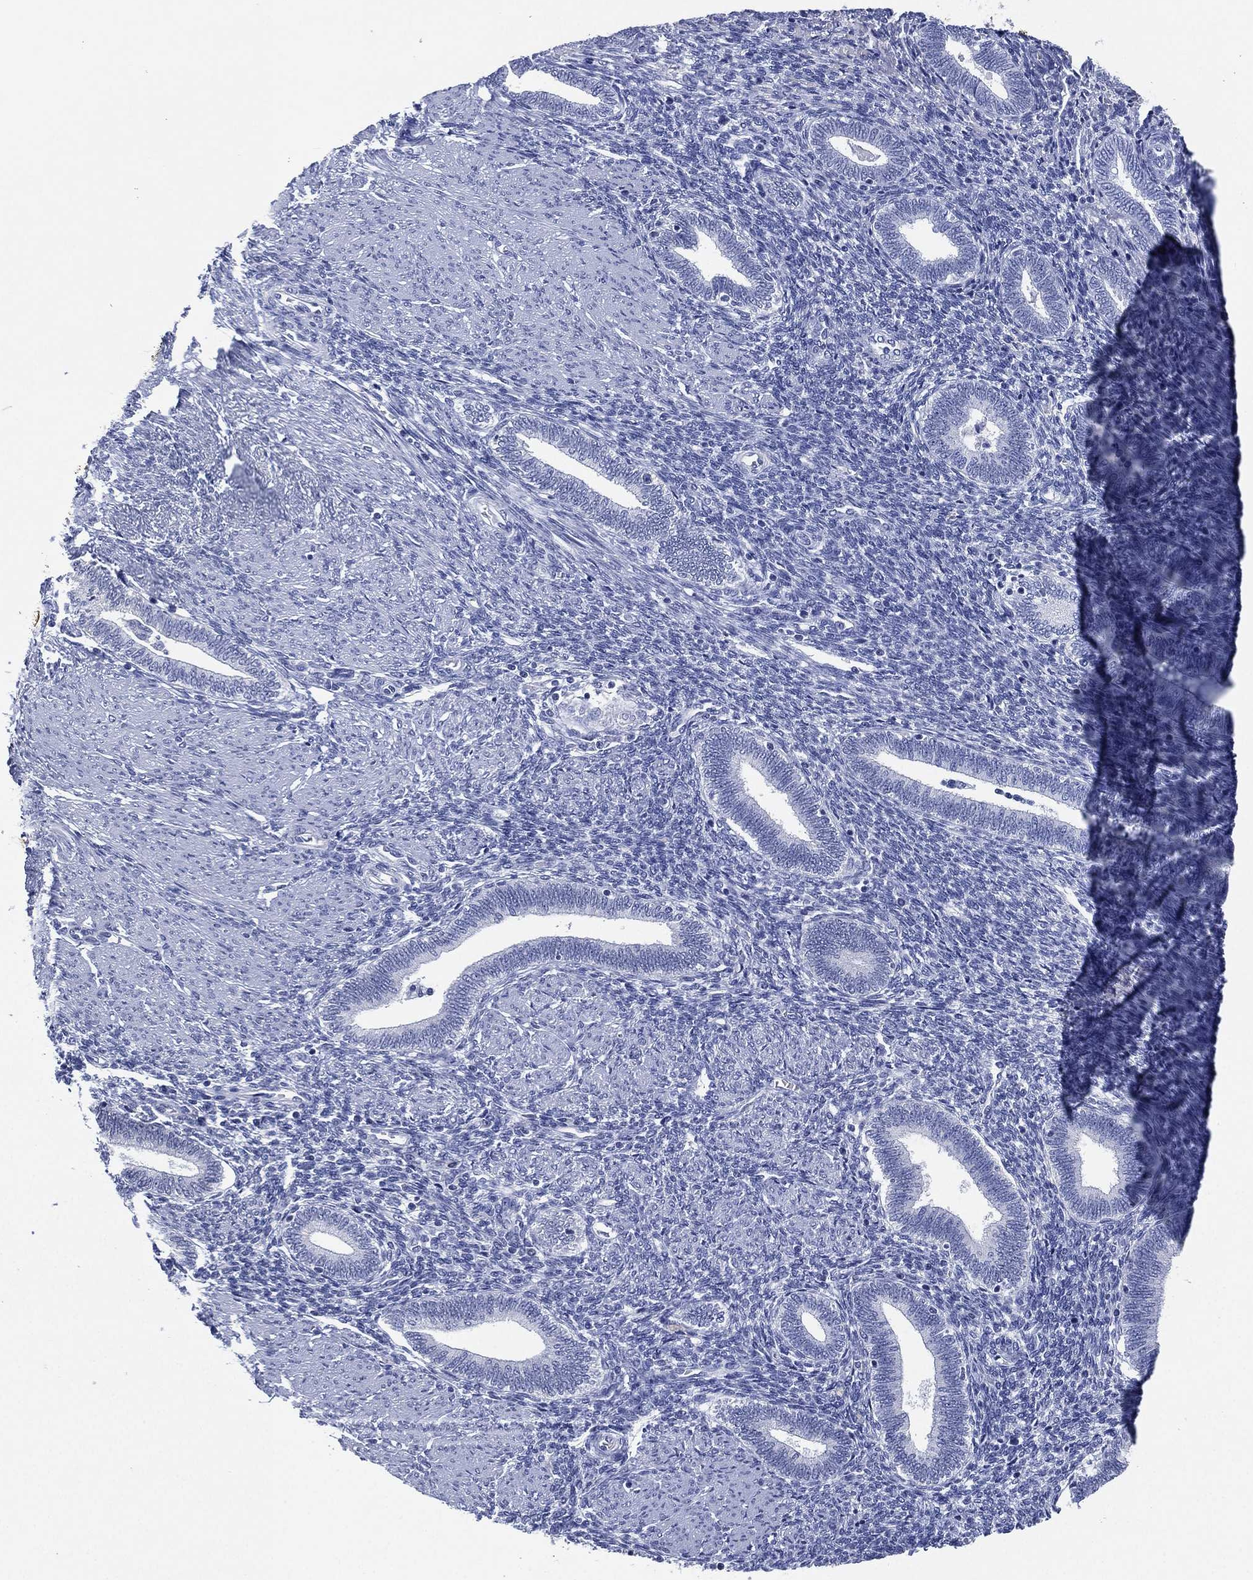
{"staining": {"intensity": "negative", "quantity": "none", "location": "none"}, "tissue": "endometrium", "cell_type": "Cells in endometrial stroma", "image_type": "normal", "snomed": [{"axis": "morphology", "description": "Normal tissue, NOS"}, {"axis": "topography", "description": "Endometrium"}], "caption": "The IHC image has no significant expression in cells in endometrial stroma of endometrium. (Stains: DAB immunohistochemistry with hematoxylin counter stain, Microscopy: brightfield microscopy at high magnification).", "gene": "KRT35", "patient": {"sex": "female", "age": 42}}